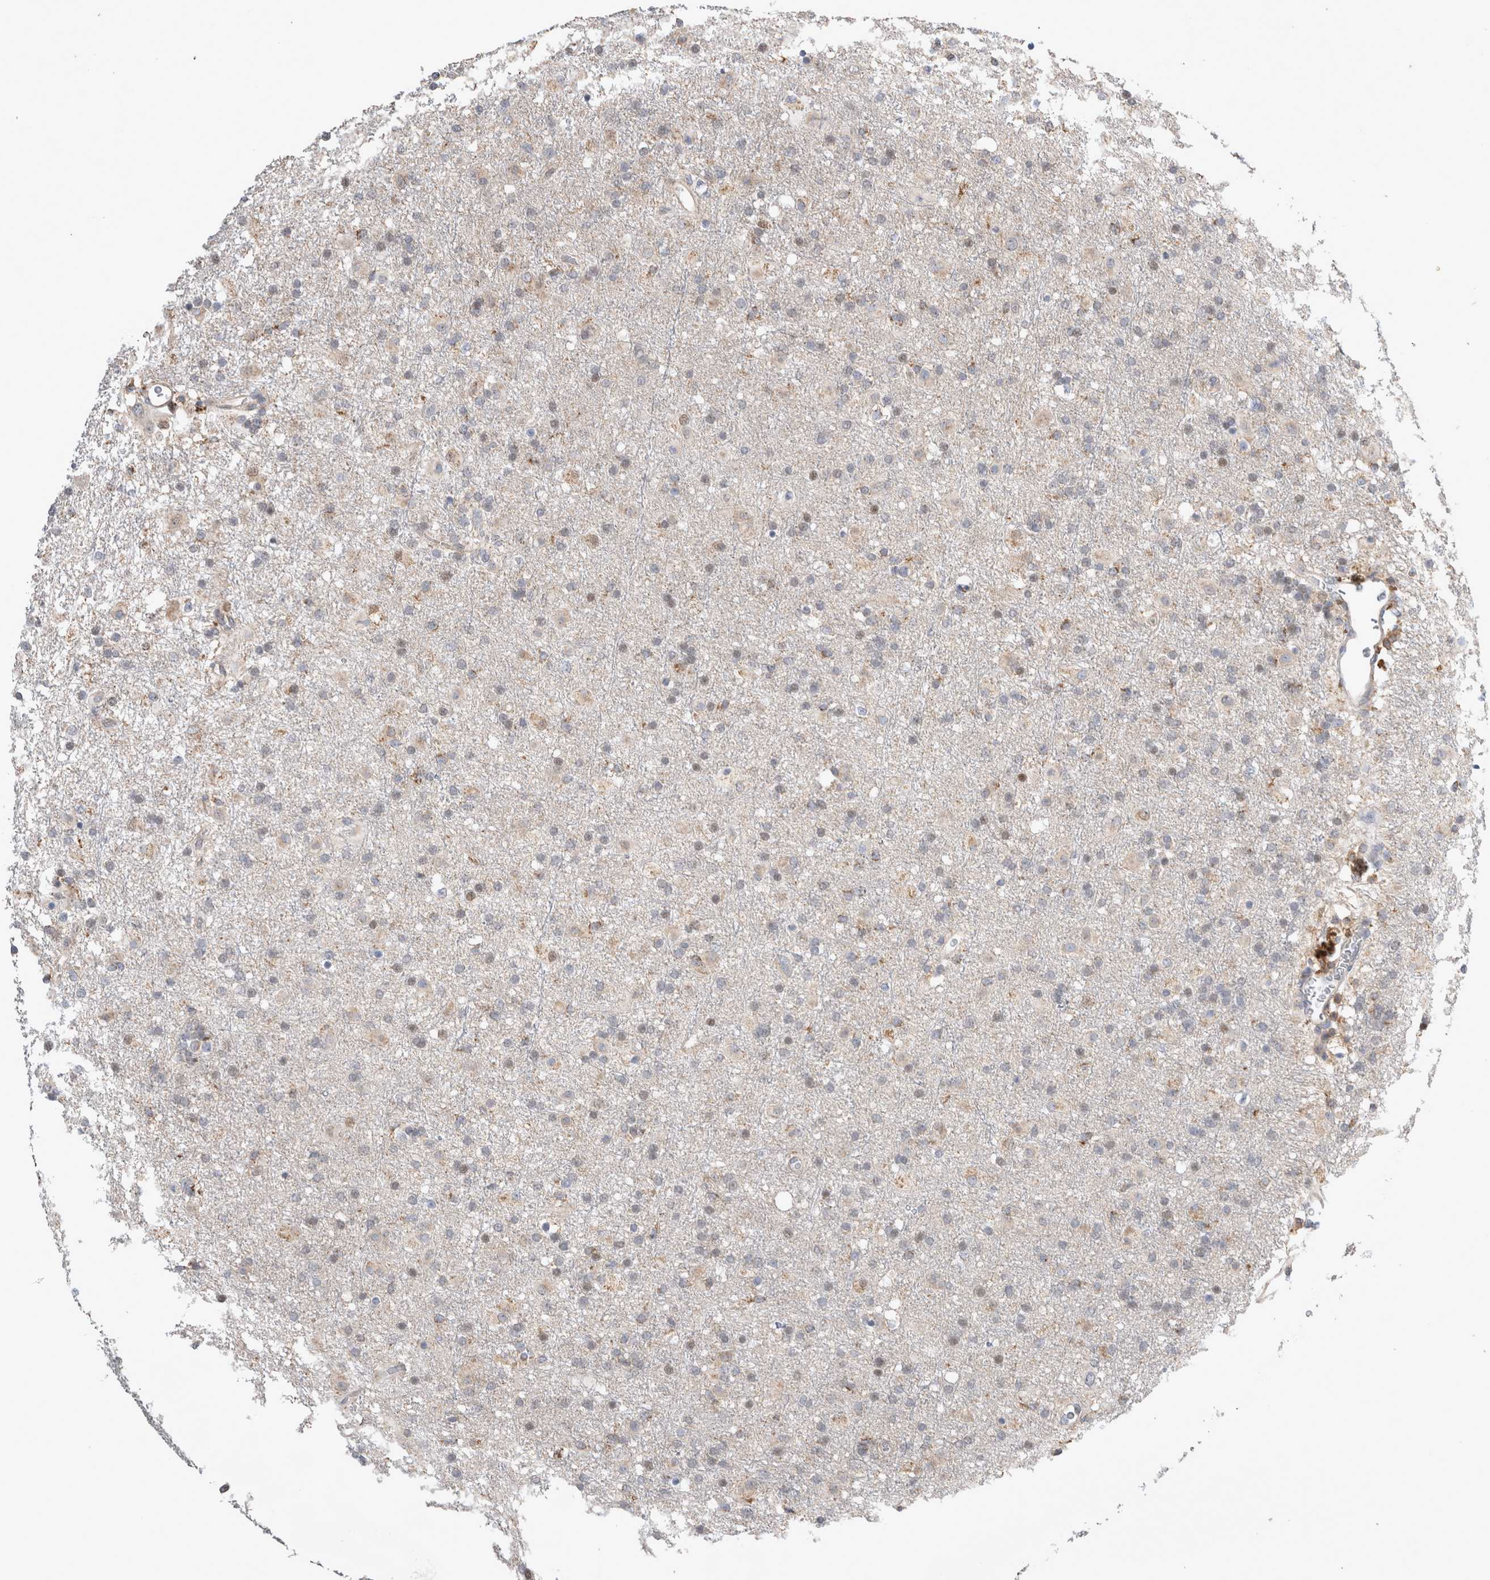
{"staining": {"intensity": "weak", "quantity": "<25%", "location": "cytoplasmic/membranous"}, "tissue": "glioma", "cell_type": "Tumor cells", "image_type": "cancer", "snomed": [{"axis": "morphology", "description": "Glioma, malignant, Low grade"}, {"axis": "topography", "description": "Brain"}], "caption": "Human glioma stained for a protein using immunohistochemistry exhibits no staining in tumor cells.", "gene": "AGMAT", "patient": {"sex": "male", "age": 65}}